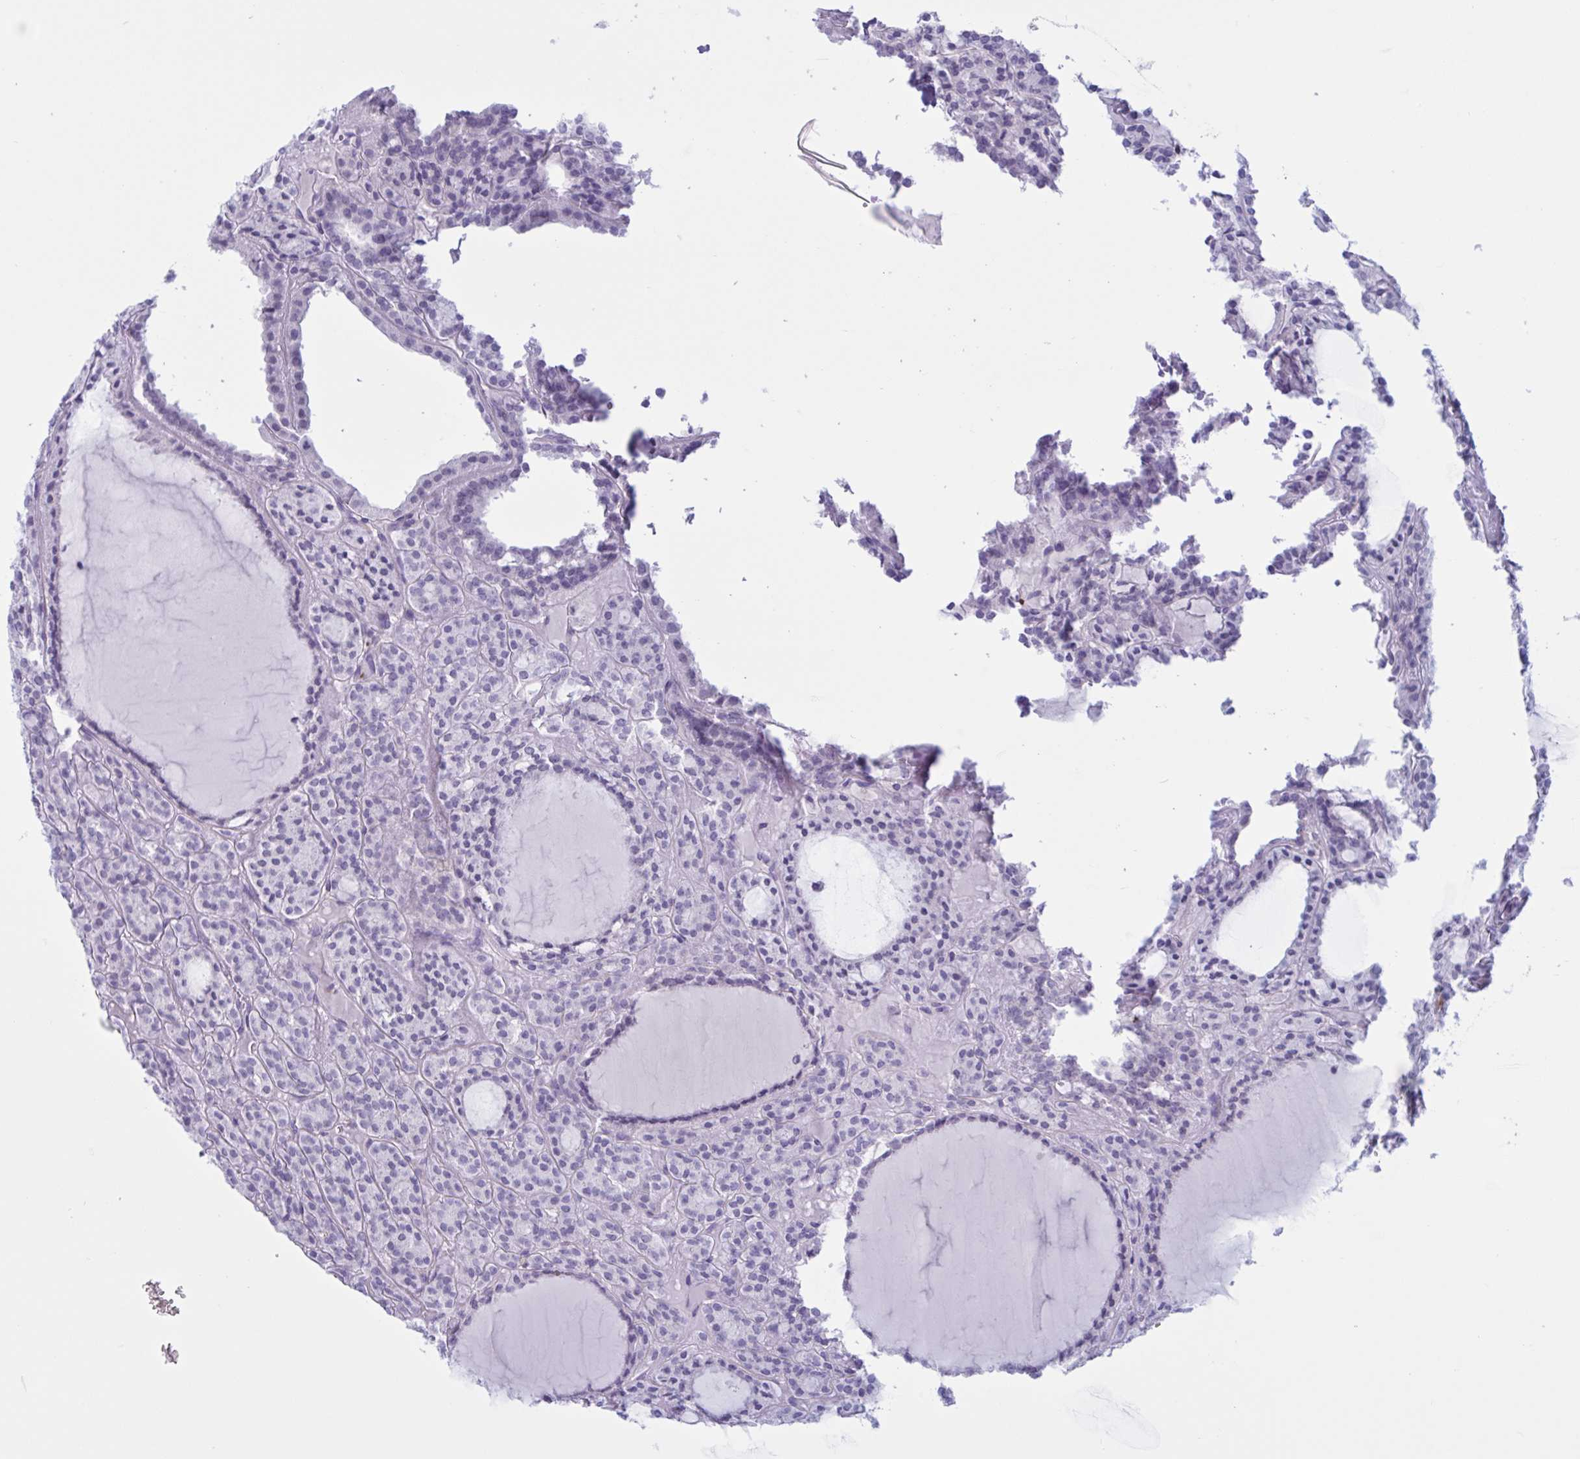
{"staining": {"intensity": "negative", "quantity": "none", "location": "none"}, "tissue": "thyroid cancer", "cell_type": "Tumor cells", "image_type": "cancer", "snomed": [{"axis": "morphology", "description": "Follicular adenoma carcinoma, NOS"}, {"axis": "topography", "description": "Thyroid gland"}], "caption": "The image reveals no significant staining in tumor cells of thyroid follicular adenoma carcinoma.", "gene": "XCL1", "patient": {"sex": "female", "age": 63}}